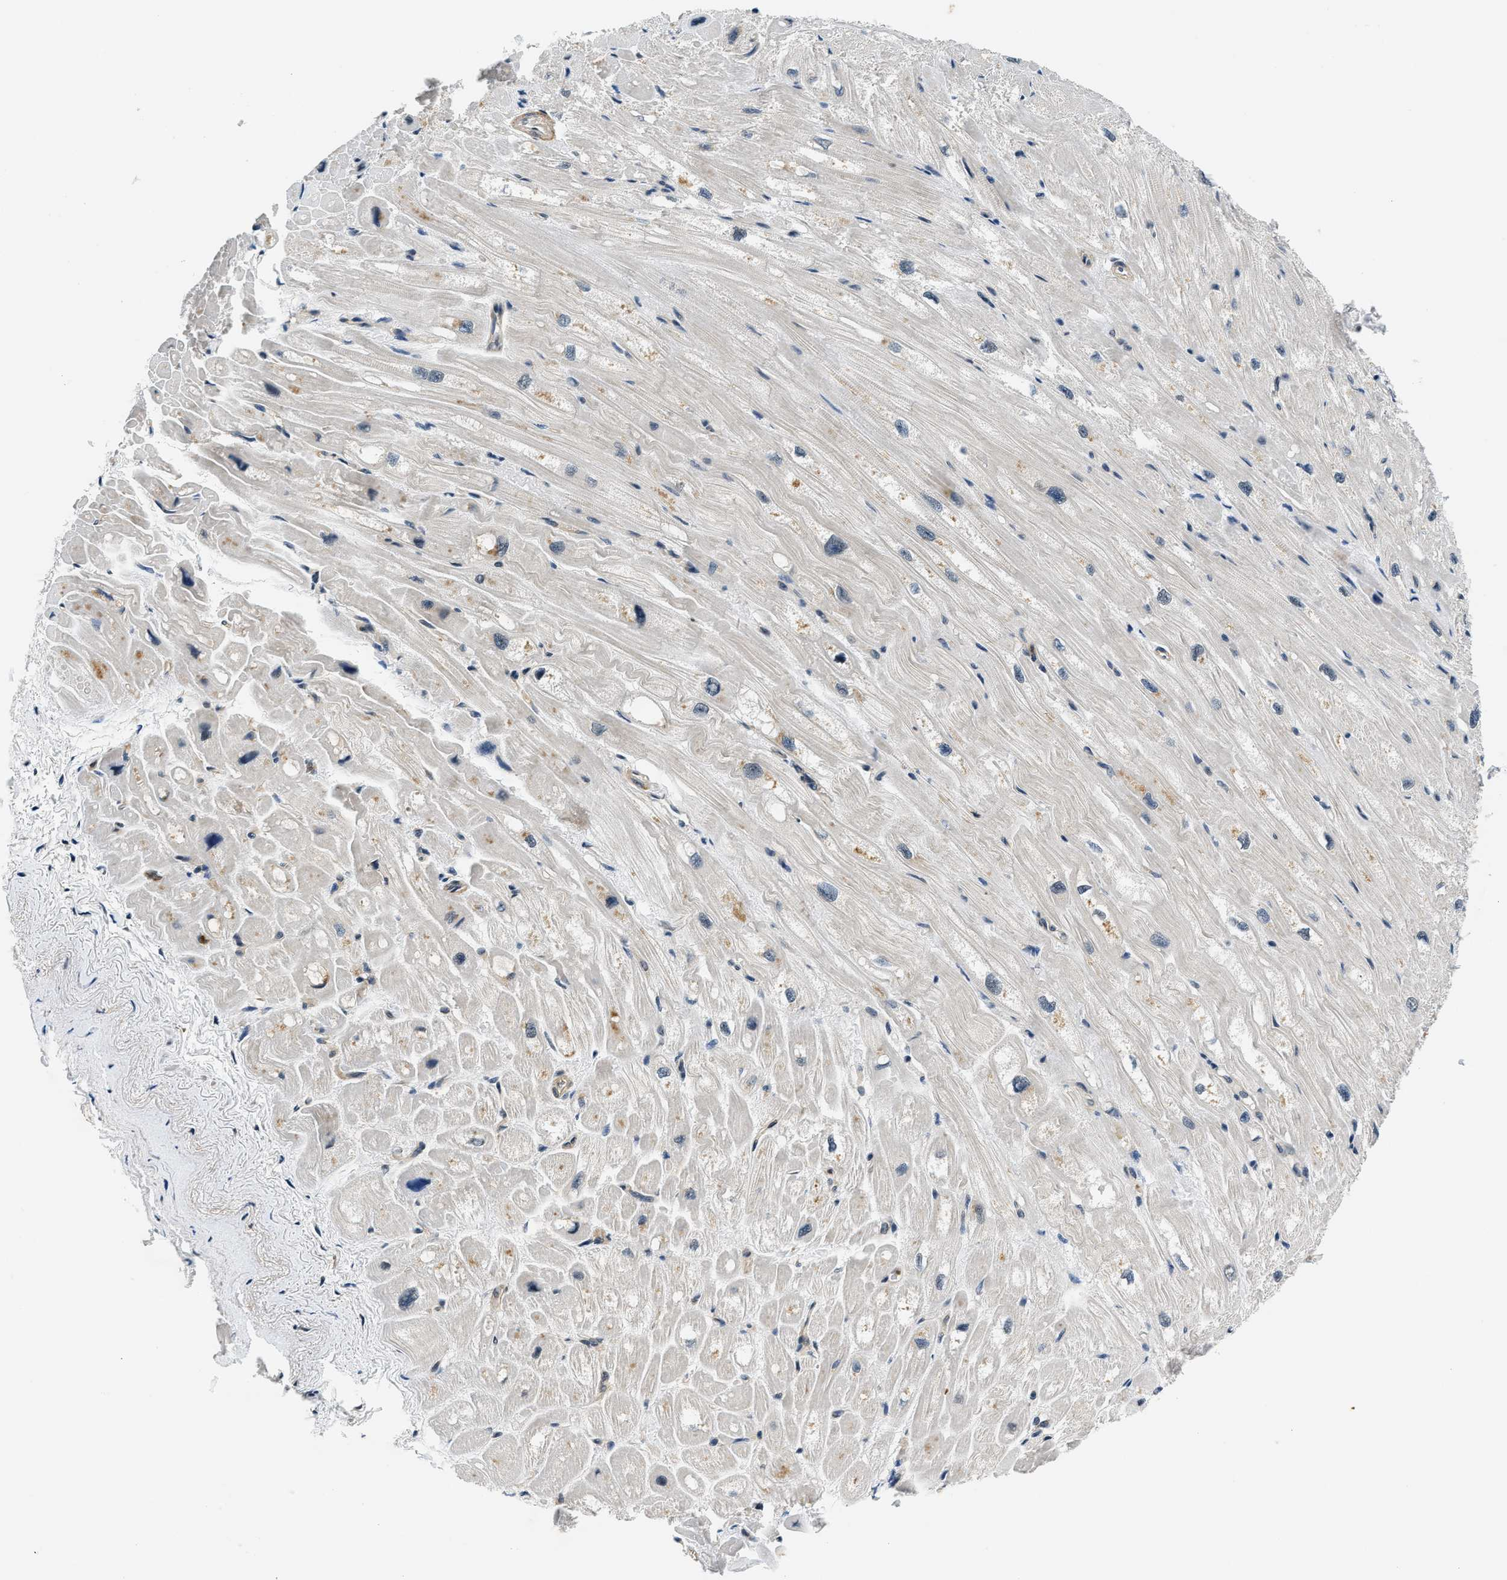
{"staining": {"intensity": "moderate", "quantity": "<25%", "location": "cytoplasmic/membranous"}, "tissue": "heart muscle", "cell_type": "Cardiomyocytes", "image_type": "normal", "snomed": [{"axis": "morphology", "description": "Normal tissue, NOS"}, {"axis": "topography", "description": "Heart"}], "caption": "A histopathology image showing moderate cytoplasmic/membranous expression in about <25% of cardiomyocytes in unremarkable heart muscle, as visualized by brown immunohistochemical staining.", "gene": "SMAD4", "patient": {"sex": "male", "age": 49}}